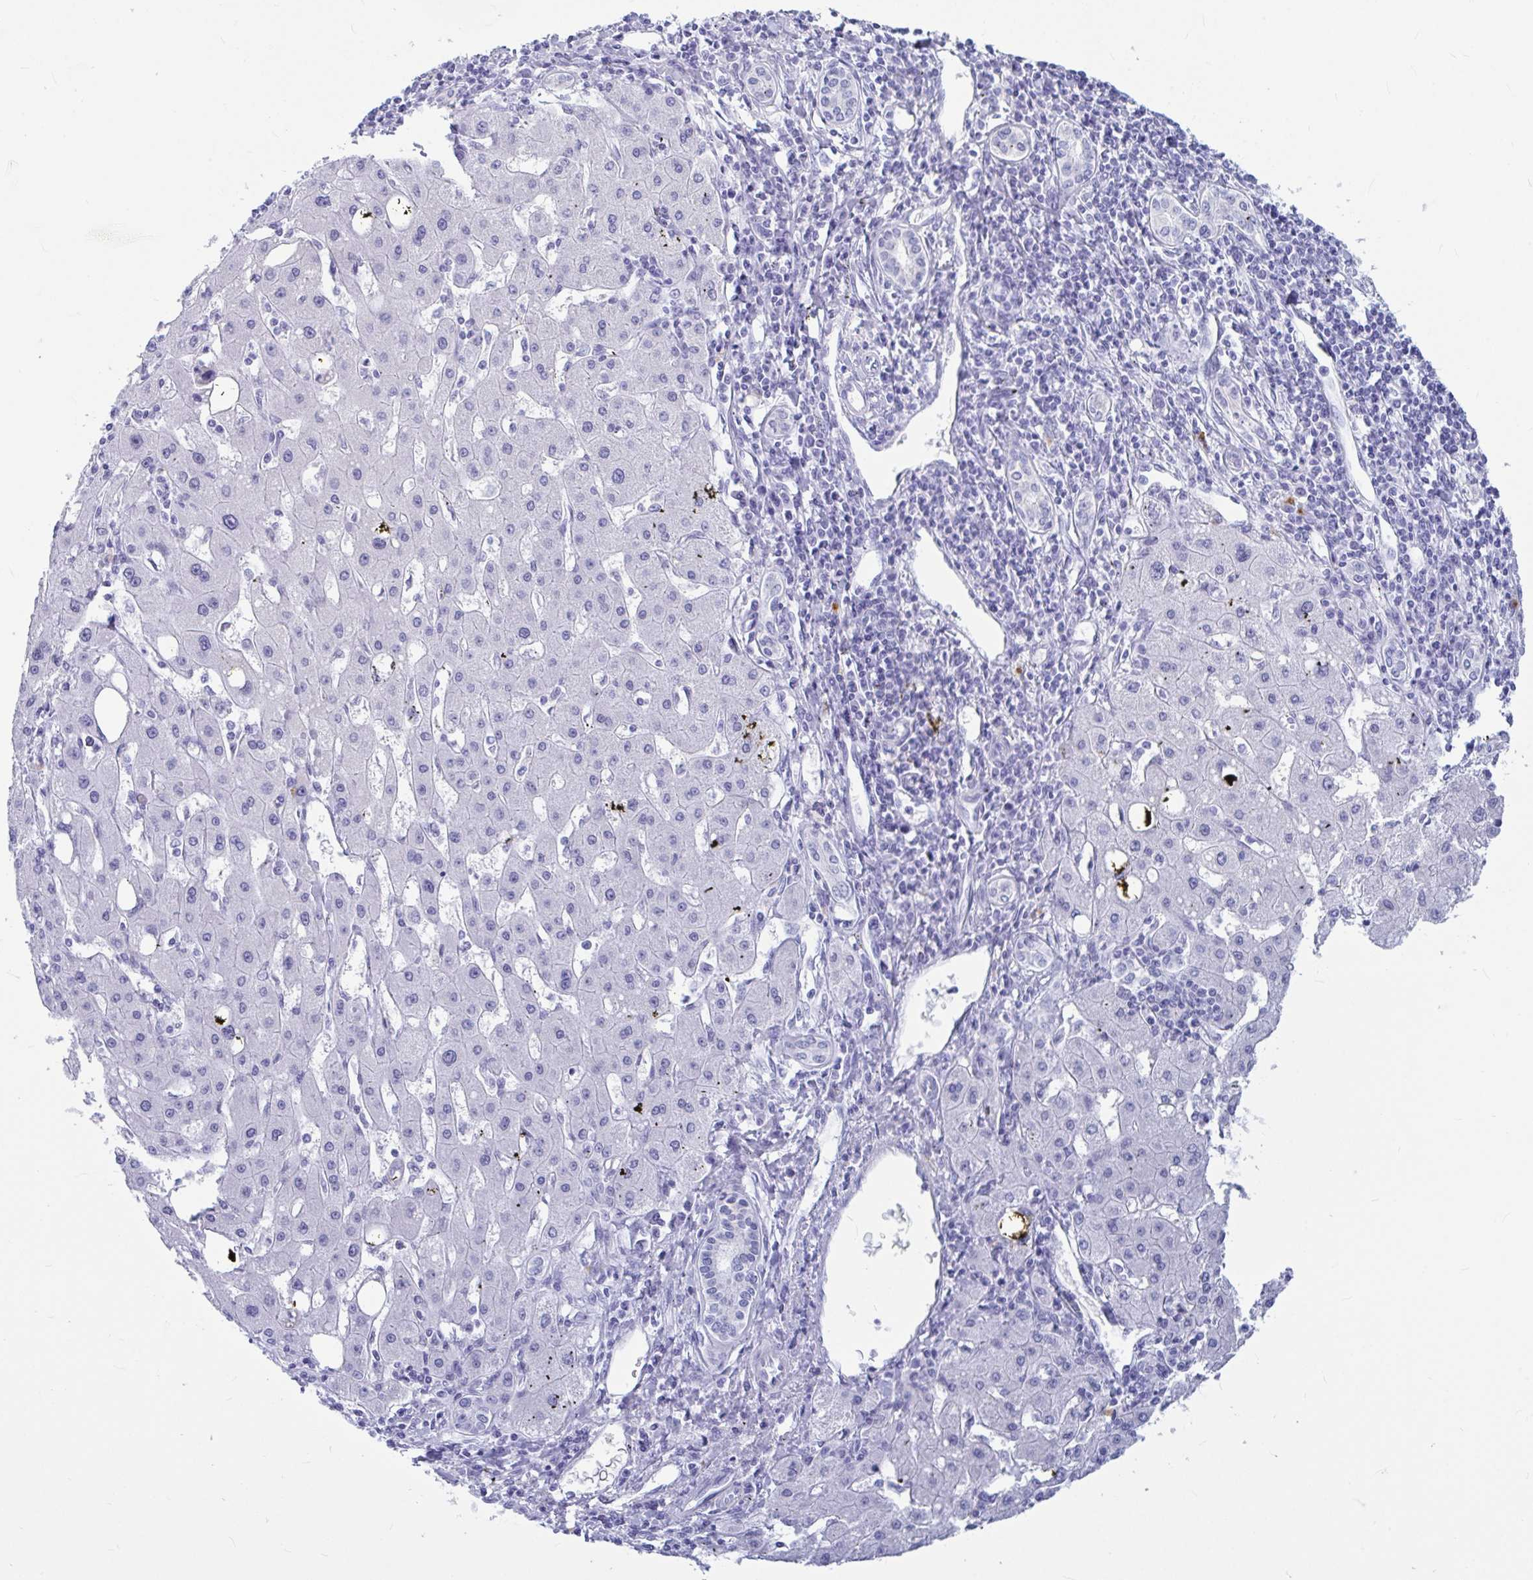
{"staining": {"intensity": "negative", "quantity": "none", "location": "none"}, "tissue": "liver cancer", "cell_type": "Tumor cells", "image_type": "cancer", "snomed": [{"axis": "morphology", "description": "Carcinoma, Hepatocellular, NOS"}, {"axis": "topography", "description": "Liver"}], "caption": "Immunohistochemical staining of liver cancer displays no significant expression in tumor cells.", "gene": "OR5J2", "patient": {"sex": "male", "age": 72}}